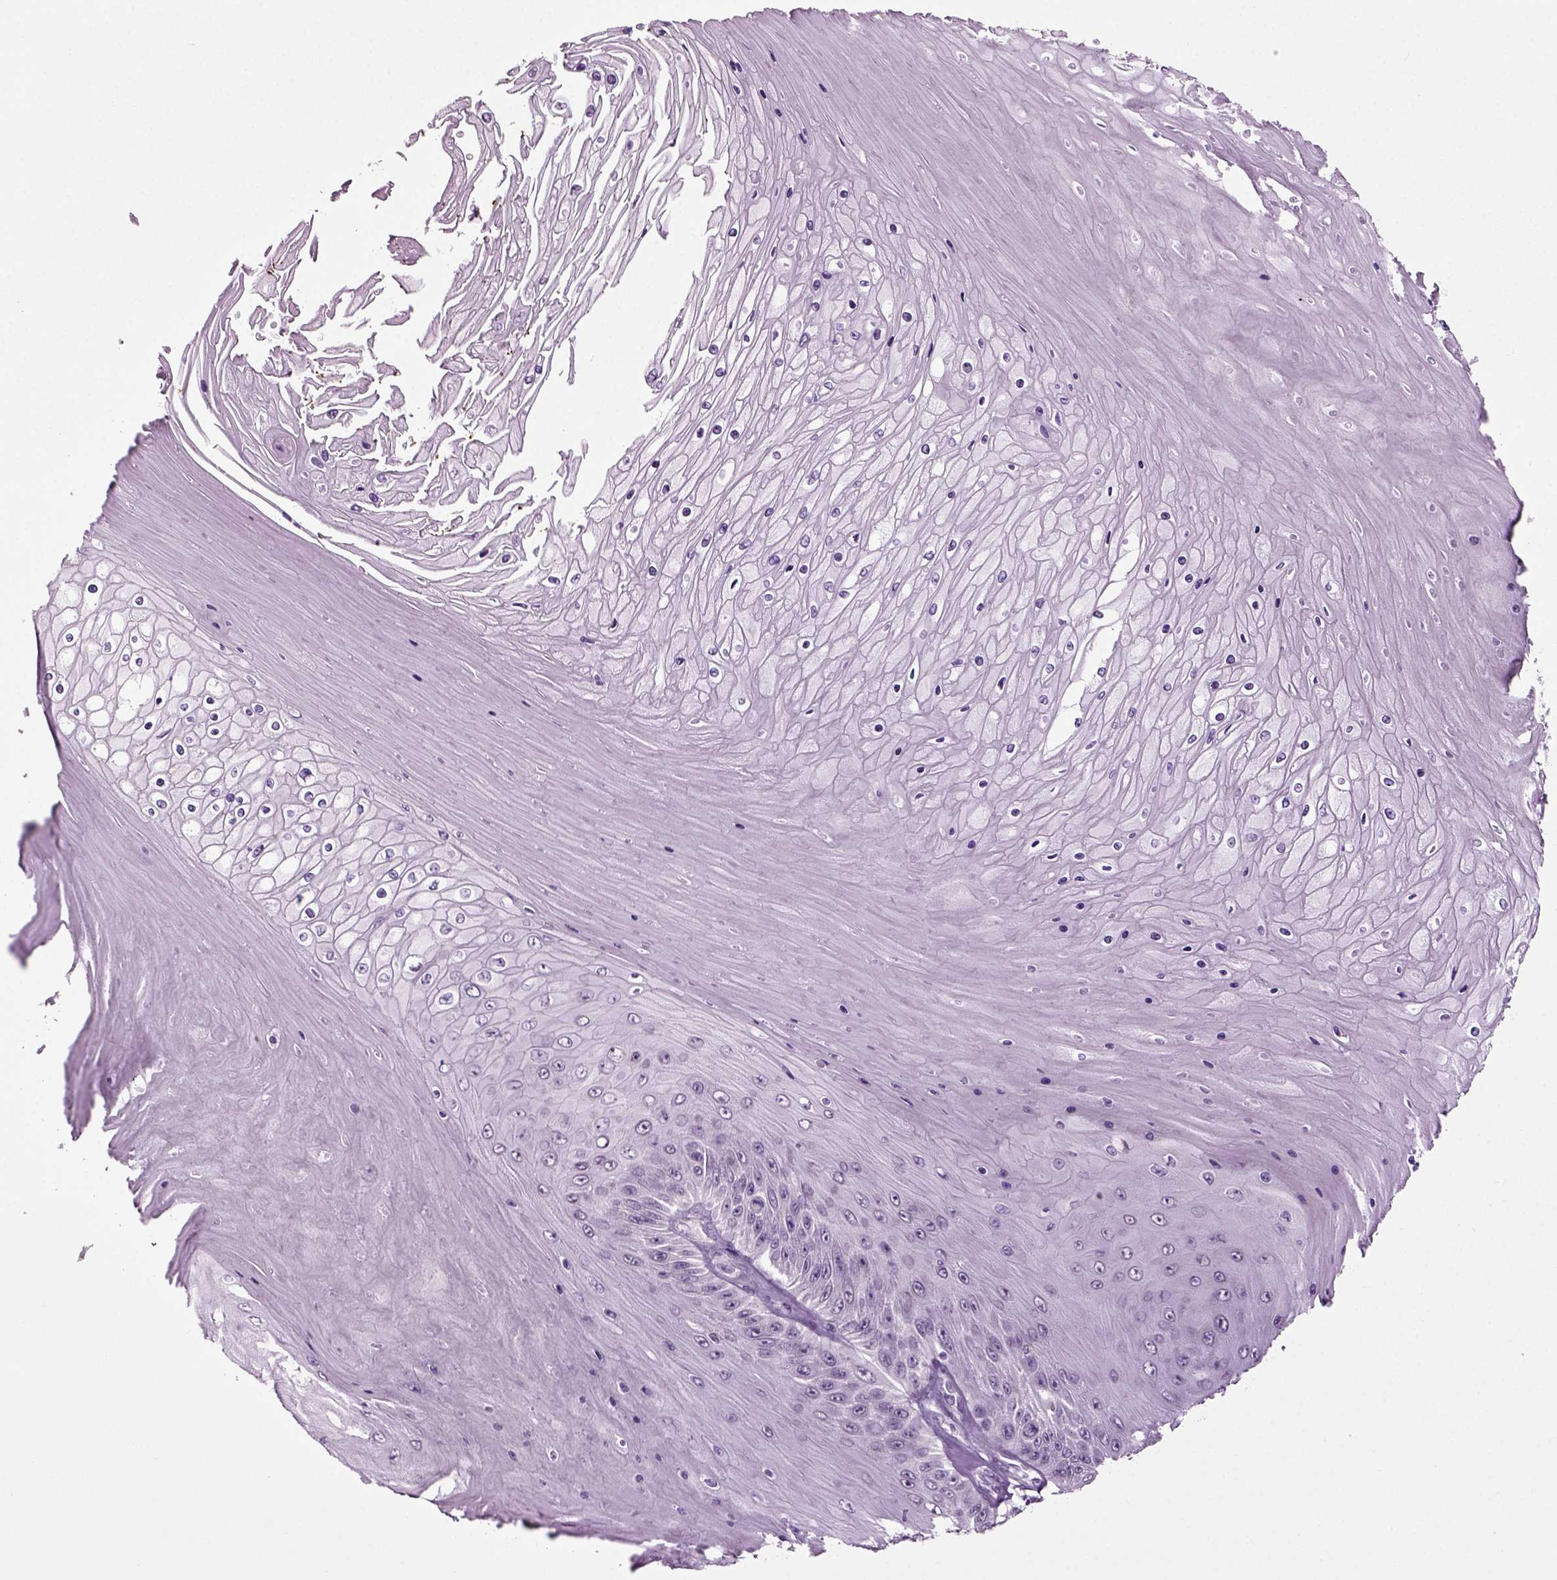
{"staining": {"intensity": "negative", "quantity": "none", "location": "none"}, "tissue": "skin cancer", "cell_type": "Tumor cells", "image_type": "cancer", "snomed": [{"axis": "morphology", "description": "Squamous cell carcinoma, NOS"}, {"axis": "topography", "description": "Skin"}], "caption": "An image of human squamous cell carcinoma (skin) is negative for staining in tumor cells.", "gene": "SPATA17", "patient": {"sex": "male", "age": 62}}